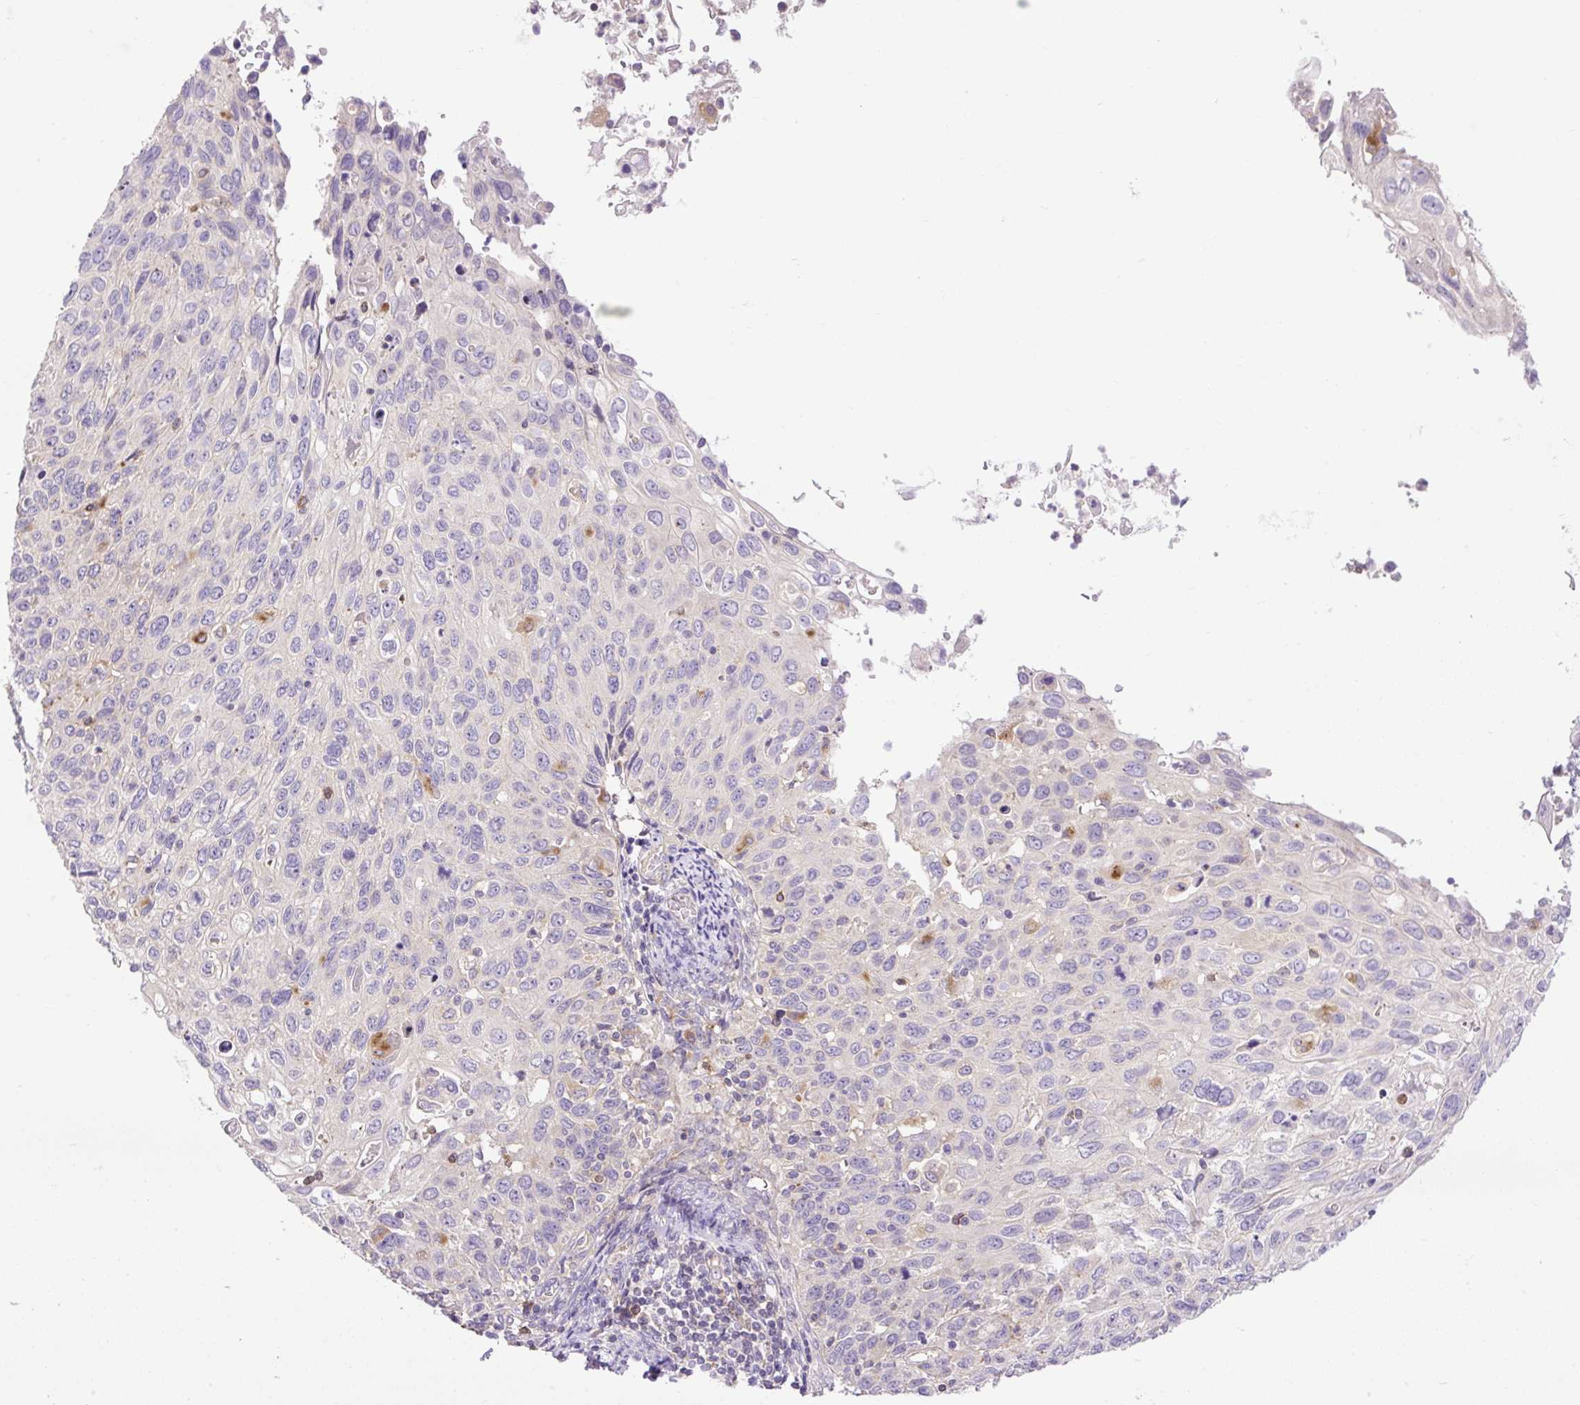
{"staining": {"intensity": "negative", "quantity": "none", "location": "none"}, "tissue": "cervical cancer", "cell_type": "Tumor cells", "image_type": "cancer", "snomed": [{"axis": "morphology", "description": "Squamous cell carcinoma, NOS"}, {"axis": "topography", "description": "Cervix"}], "caption": "IHC micrograph of human squamous cell carcinoma (cervical) stained for a protein (brown), which reveals no expression in tumor cells. (Stains: DAB (3,3'-diaminobenzidine) IHC with hematoxylin counter stain, Microscopy: brightfield microscopy at high magnification).", "gene": "HEXB", "patient": {"sex": "female", "age": 70}}